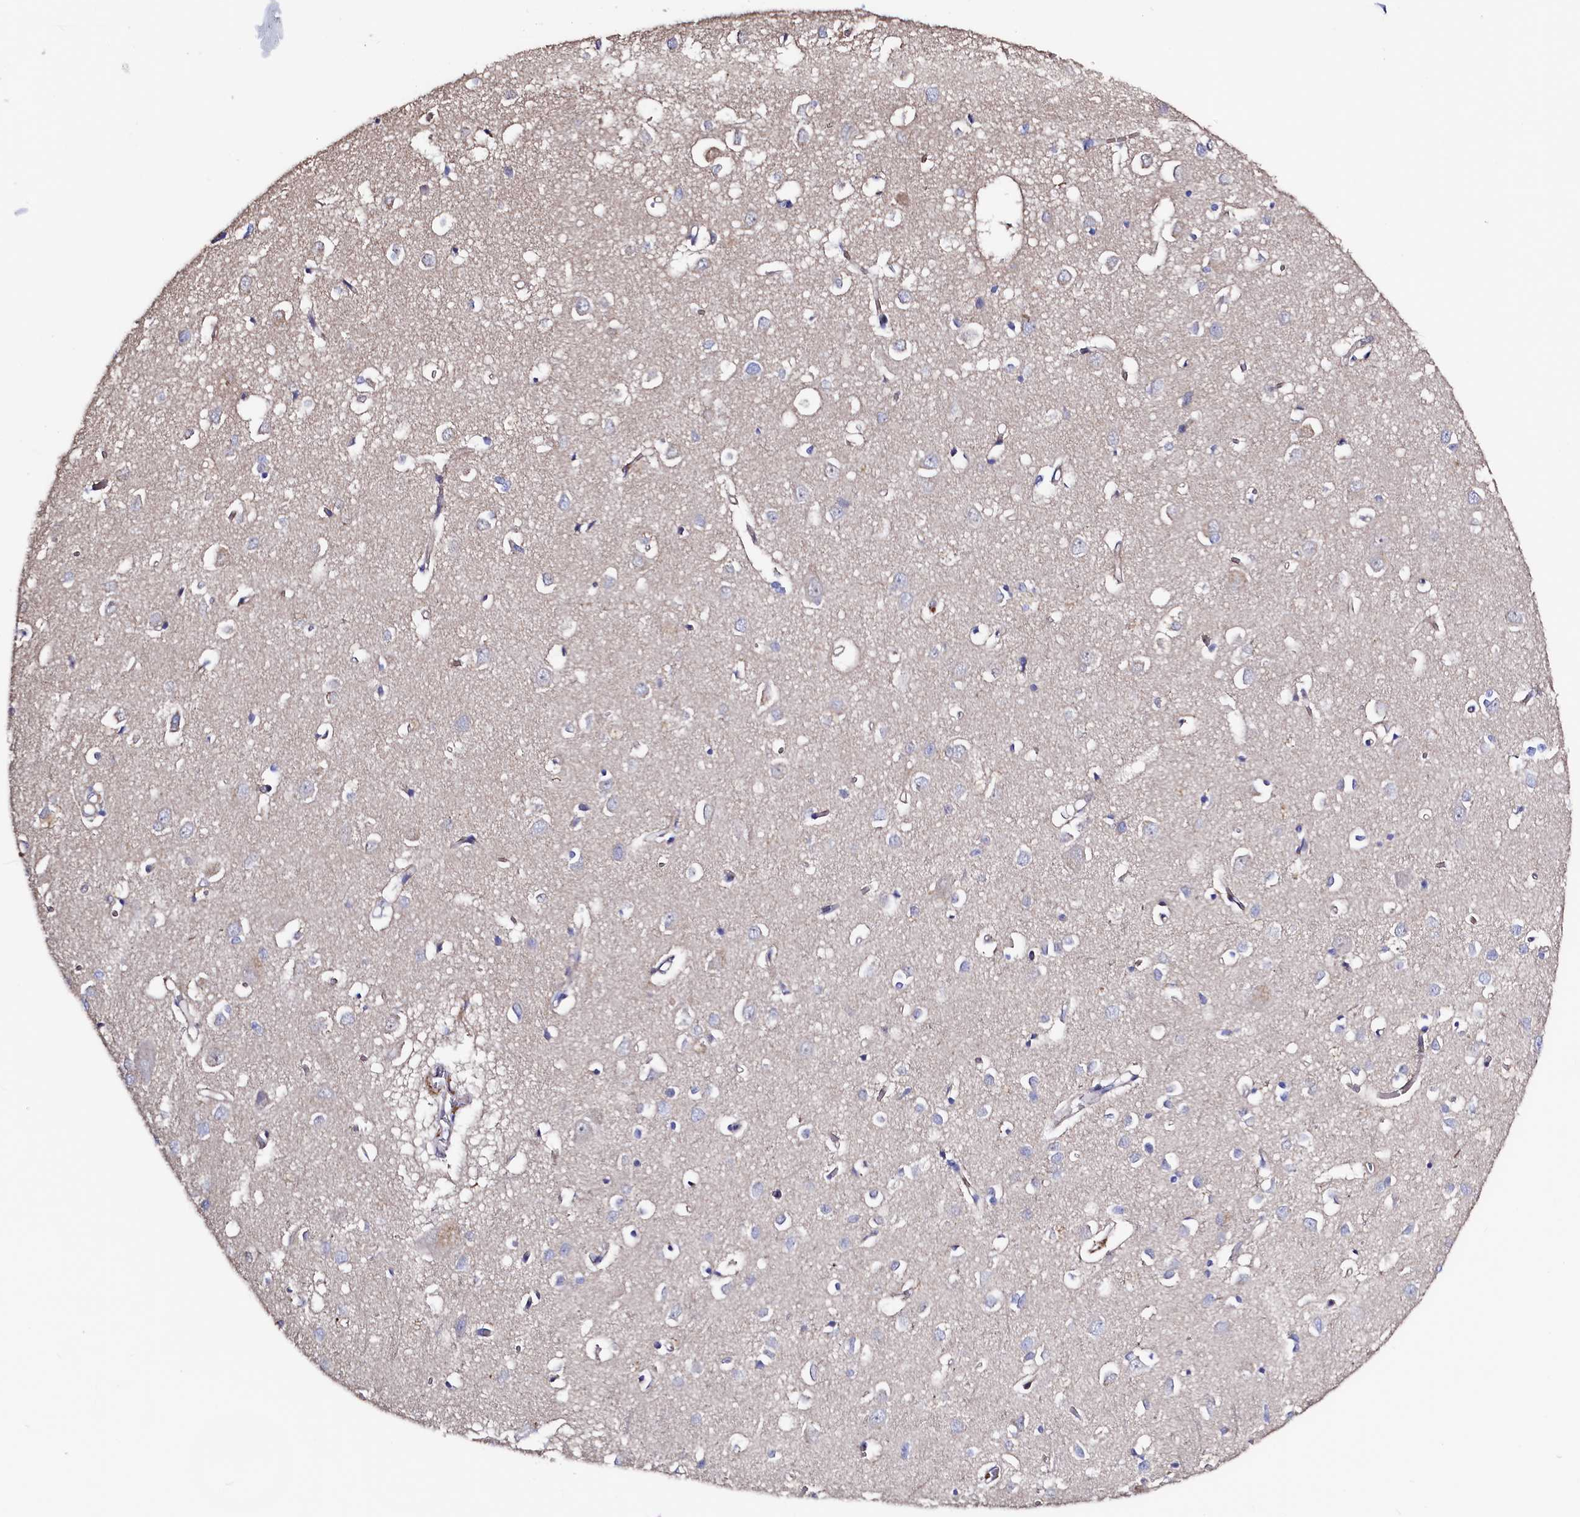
{"staining": {"intensity": "negative", "quantity": "none", "location": "none"}, "tissue": "cerebral cortex", "cell_type": "Endothelial cells", "image_type": "normal", "snomed": [{"axis": "morphology", "description": "Normal tissue, NOS"}, {"axis": "topography", "description": "Cerebral cortex"}], "caption": "This is an immunohistochemistry (IHC) photomicrograph of benign human cerebral cortex. There is no staining in endothelial cells.", "gene": "WNT8A", "patient": {"sex": "female", "age": 64}}